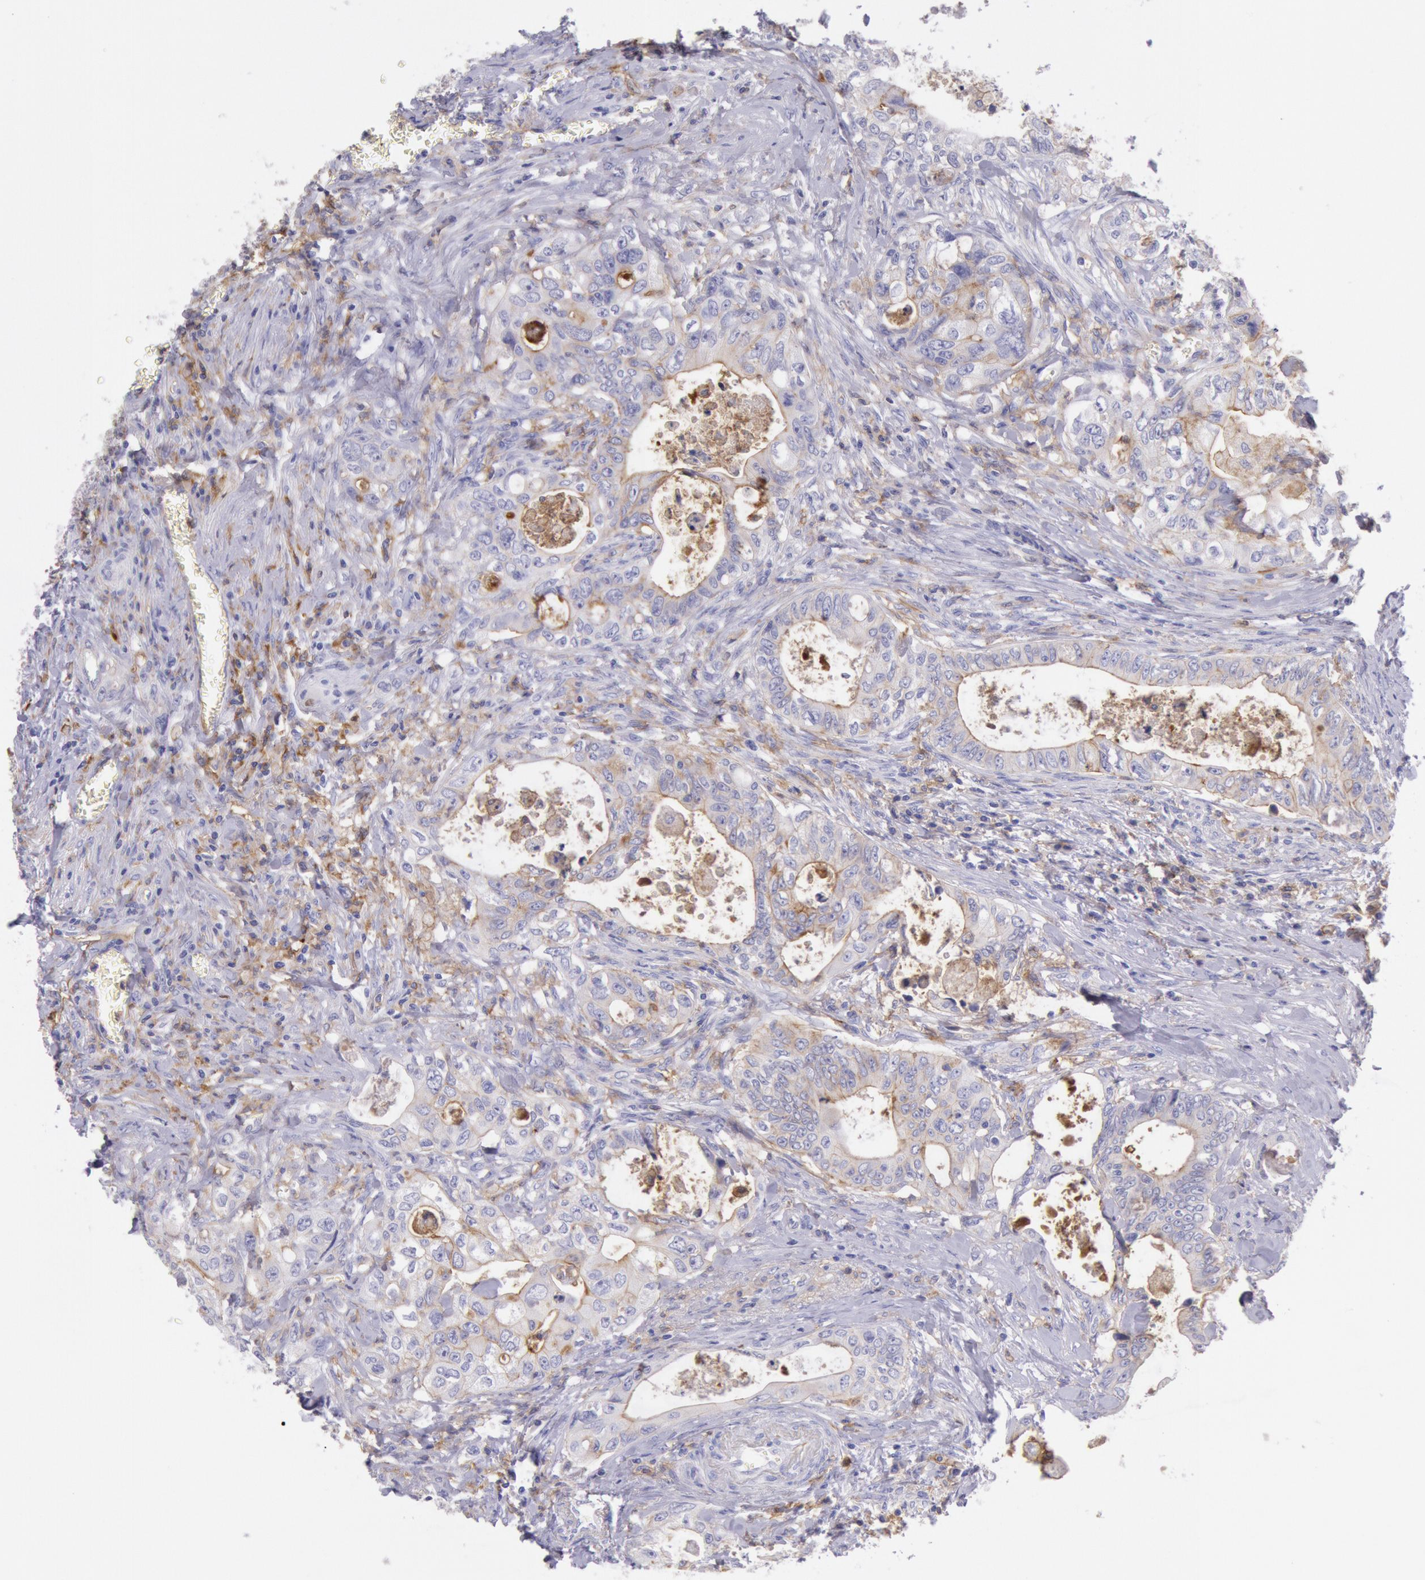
{"staining": {"intensity": "weak", "quantity": "<25%", "location": "cytoplasmic/membranous"}, "tissue": "colorectal cancer", "cell_type": "Tumor cells", "image_type": "cancer", "snomed": [{"axis": "morphology", "description": "Adenocarcinoma, NOS"}, {"axis": "topography", "description": "Rectum"}], "caption": "Tumor cells show no significant protein expression in adenocarcinoma (colorectal). (Immunohistochemistry (ihc), brightfield microscopy, high magnification).", "gene": "LYN", "patient": {"sex": "female", "age": 57}}